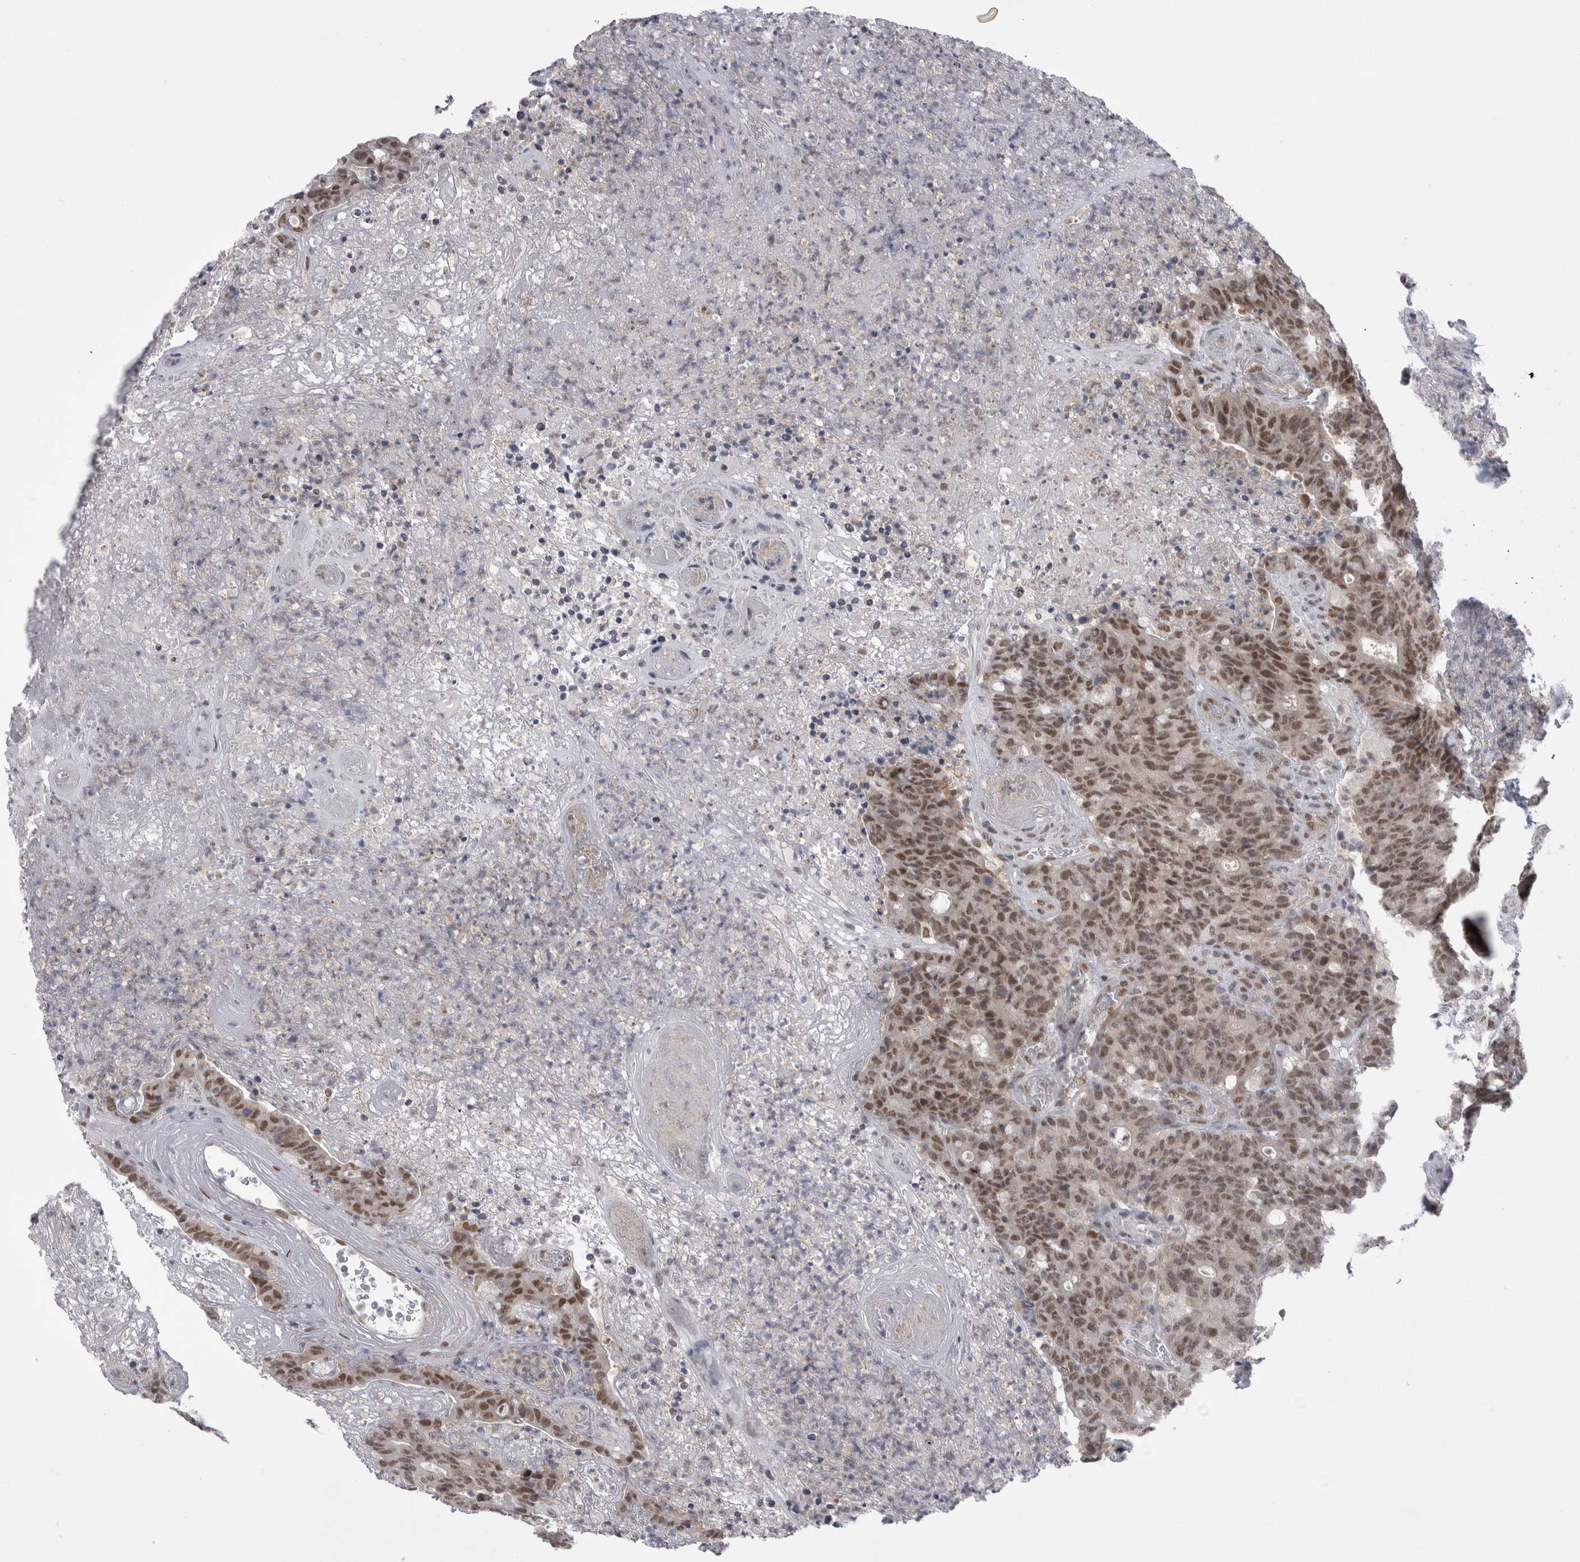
{"staining": {"intensity": "moderate", "quantity": ">75%", "location": "nuclear"}, "tissue": "colorectal cancer", "cell_type": "Tumor cells", "image_type": "cancer", "snomed": [{"axis": "morphology", "description": "Normal tissue, NOS"}, {"axis": "morphology", "description": "Adenocarcinoma, NOS"}, {"axis": "topography", "description": "Colon"}], "caption": "A micrograph of human adenocarcinoma (colorectal) stained for a protein reveals moderate nuclear brown staining in tumor cells. (Stains: DAB (3,3'-diaminobenzidine) in brown, nuclei in blue, Microscopy: brightfield microscopy at high magnification).", "gene": "PSMB2", "patient": {"sex": "female", "age": 75}}